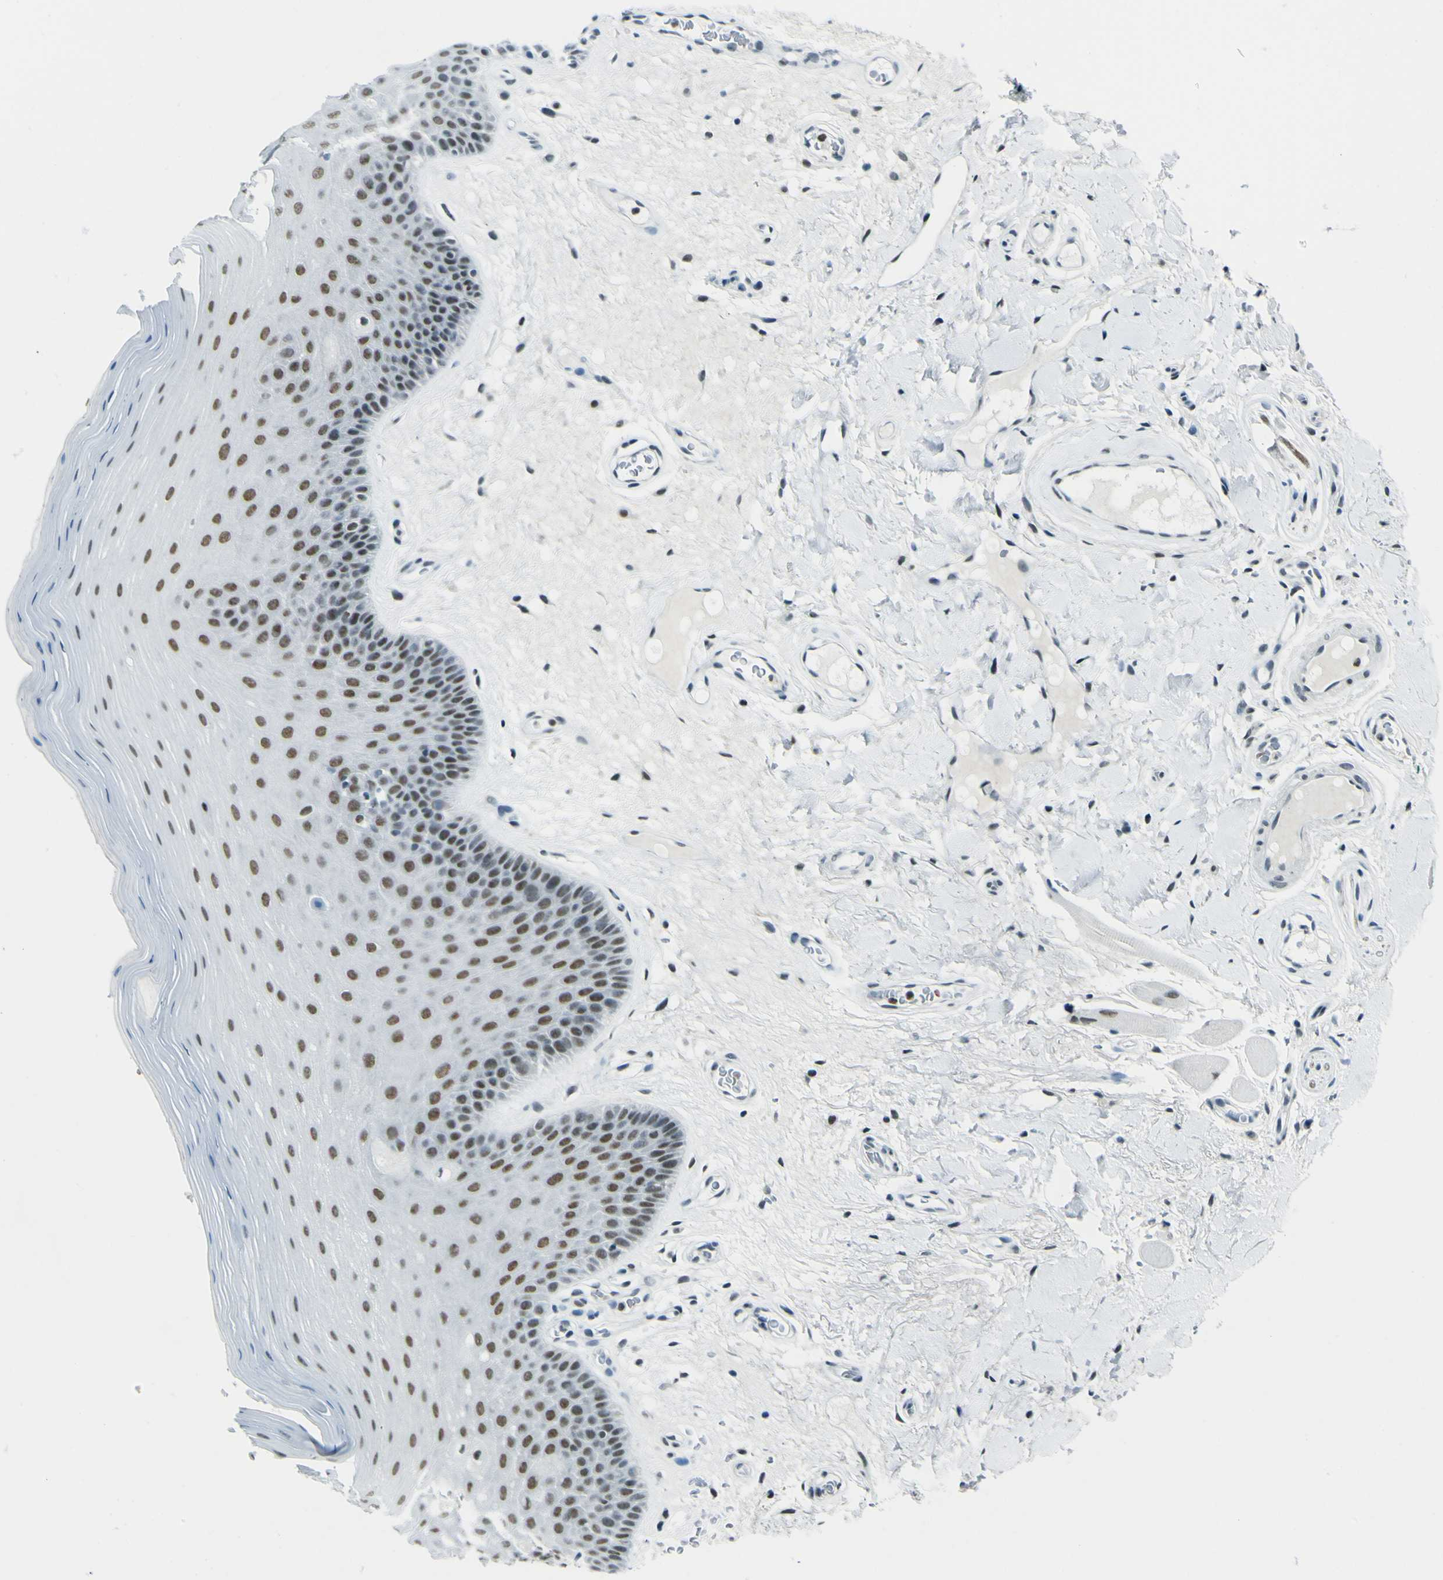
{"staining": {"intensity": "weak", "quantity": "25%-75%", "location": "nuclear"}, "tissue": "oral mucosa", "cell_type": "Squamous epithelial cells", "image_type": "normal", "snomed": [{"axis": "morphology", "description": "Normal tissue, NOS"}, {"axis": "morphology", "description": "Squamous cell carcinoma, NOS"}, {"axis": "topography", "description": "Skeletal muscle"}, {"axis": "topography", "description": "Adipose tissue"}, {"axis": "topography", "description": "Vascular tissue"}, {"axis": "topography", "description": "Oral tissue"}, {"axis": "topography", "description": "Peripheral nerve tissue"}, {"axis": "topography", "description": "Head-Neck"}], "caption": "This image demonstrates immunohistochemistry staining of benign human oral mucosa, with low weak nuclear expression in about 25%-75% of squamous epithelial cells.", "gene": "CEBPG", "patient": {"sex": "male", "age": 71}}